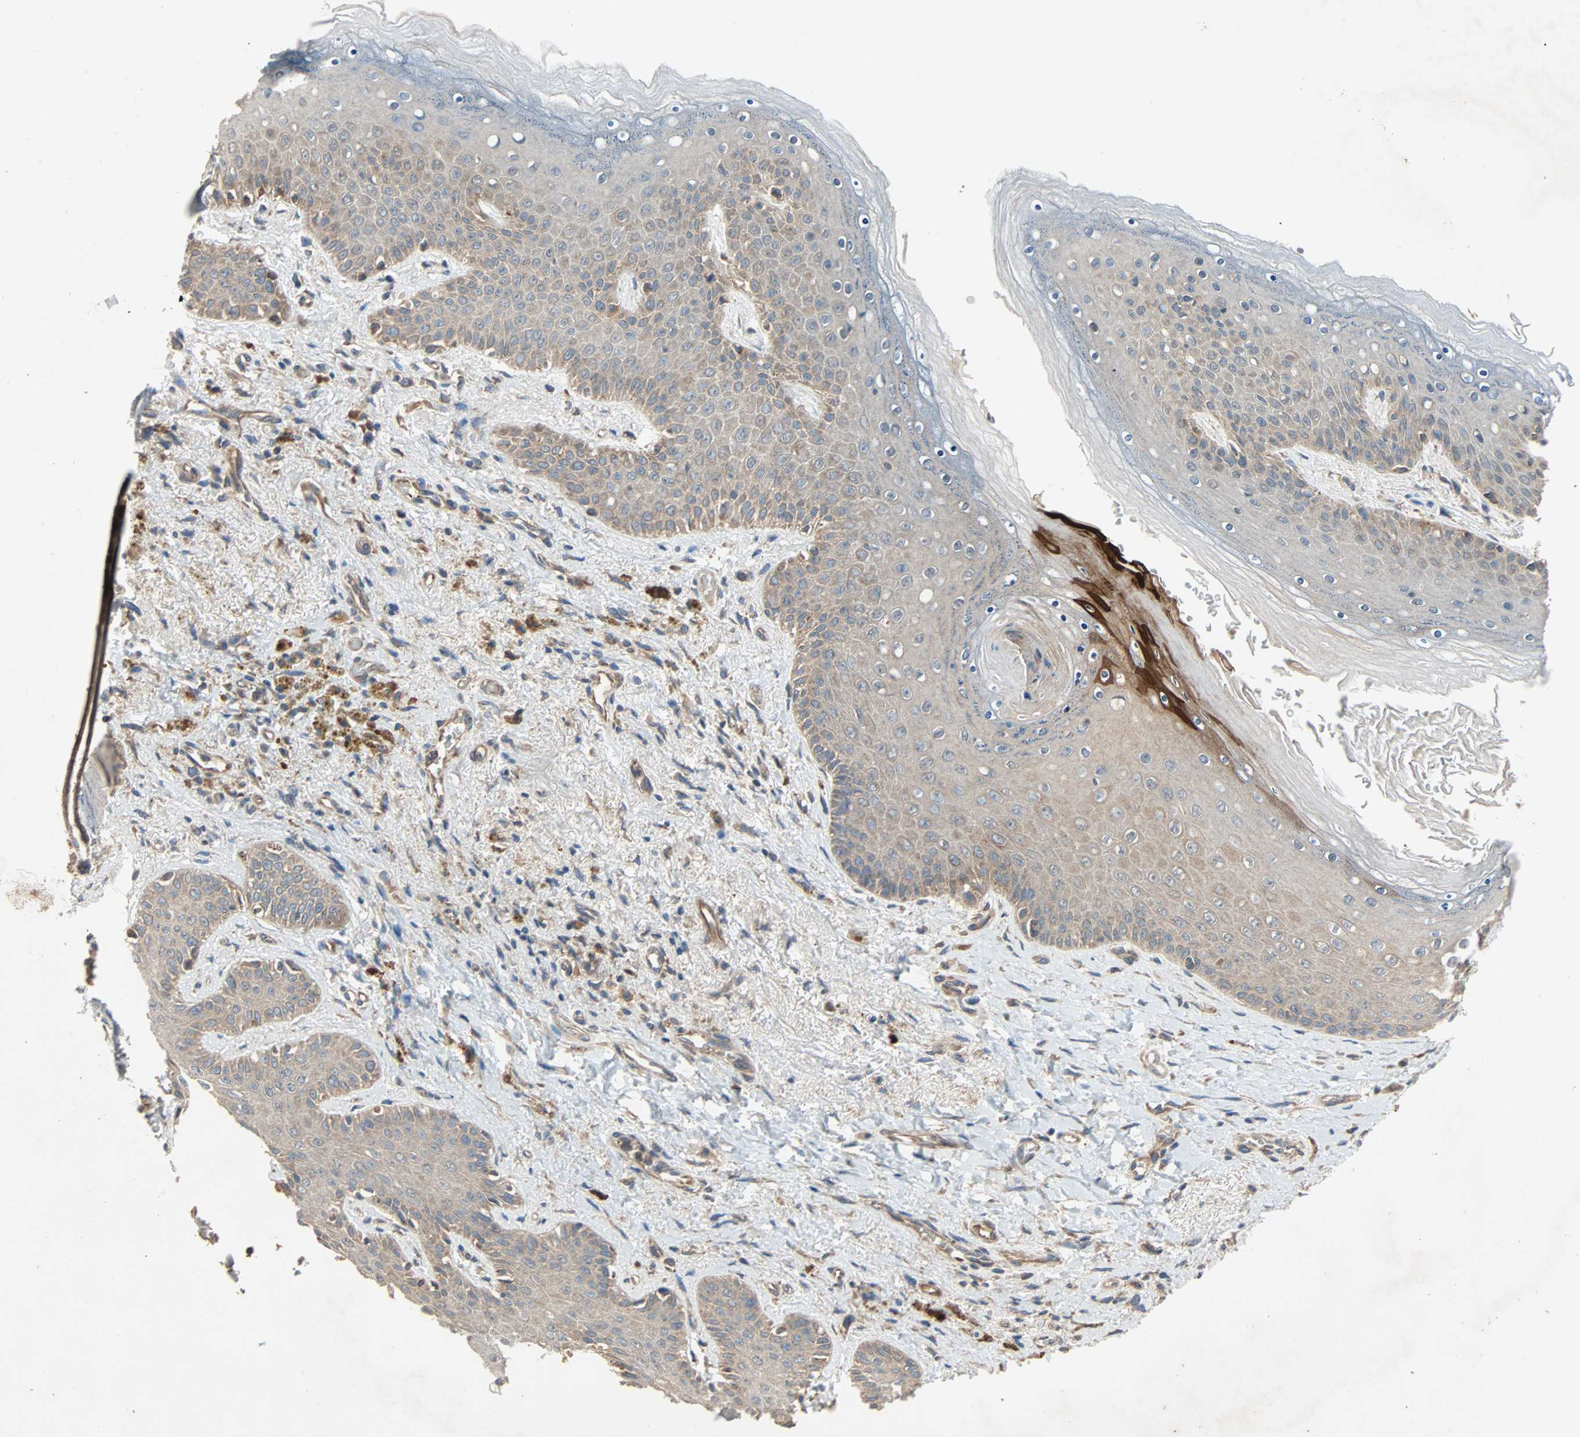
{"staining": {"intensity": "weak", "quantity": ">75%", "location": "cytoplasmic/membranous"}, "tissue": "skin", "cell_type": "Epidermal cells", "image_type": "normal", "snomed": [{"axis": "morphology", "description": "Normal tissue, NOS"}, {"axis": "topography", "description": "Anal"}], "caption": "Immunohistochemistry of benign human skin reveals low levels of weak cytoplasmic/membranous staining in about >75% of epidermal cells.", "gene": "XYLT1", "patient": {"sex": "female", "age": 46}}